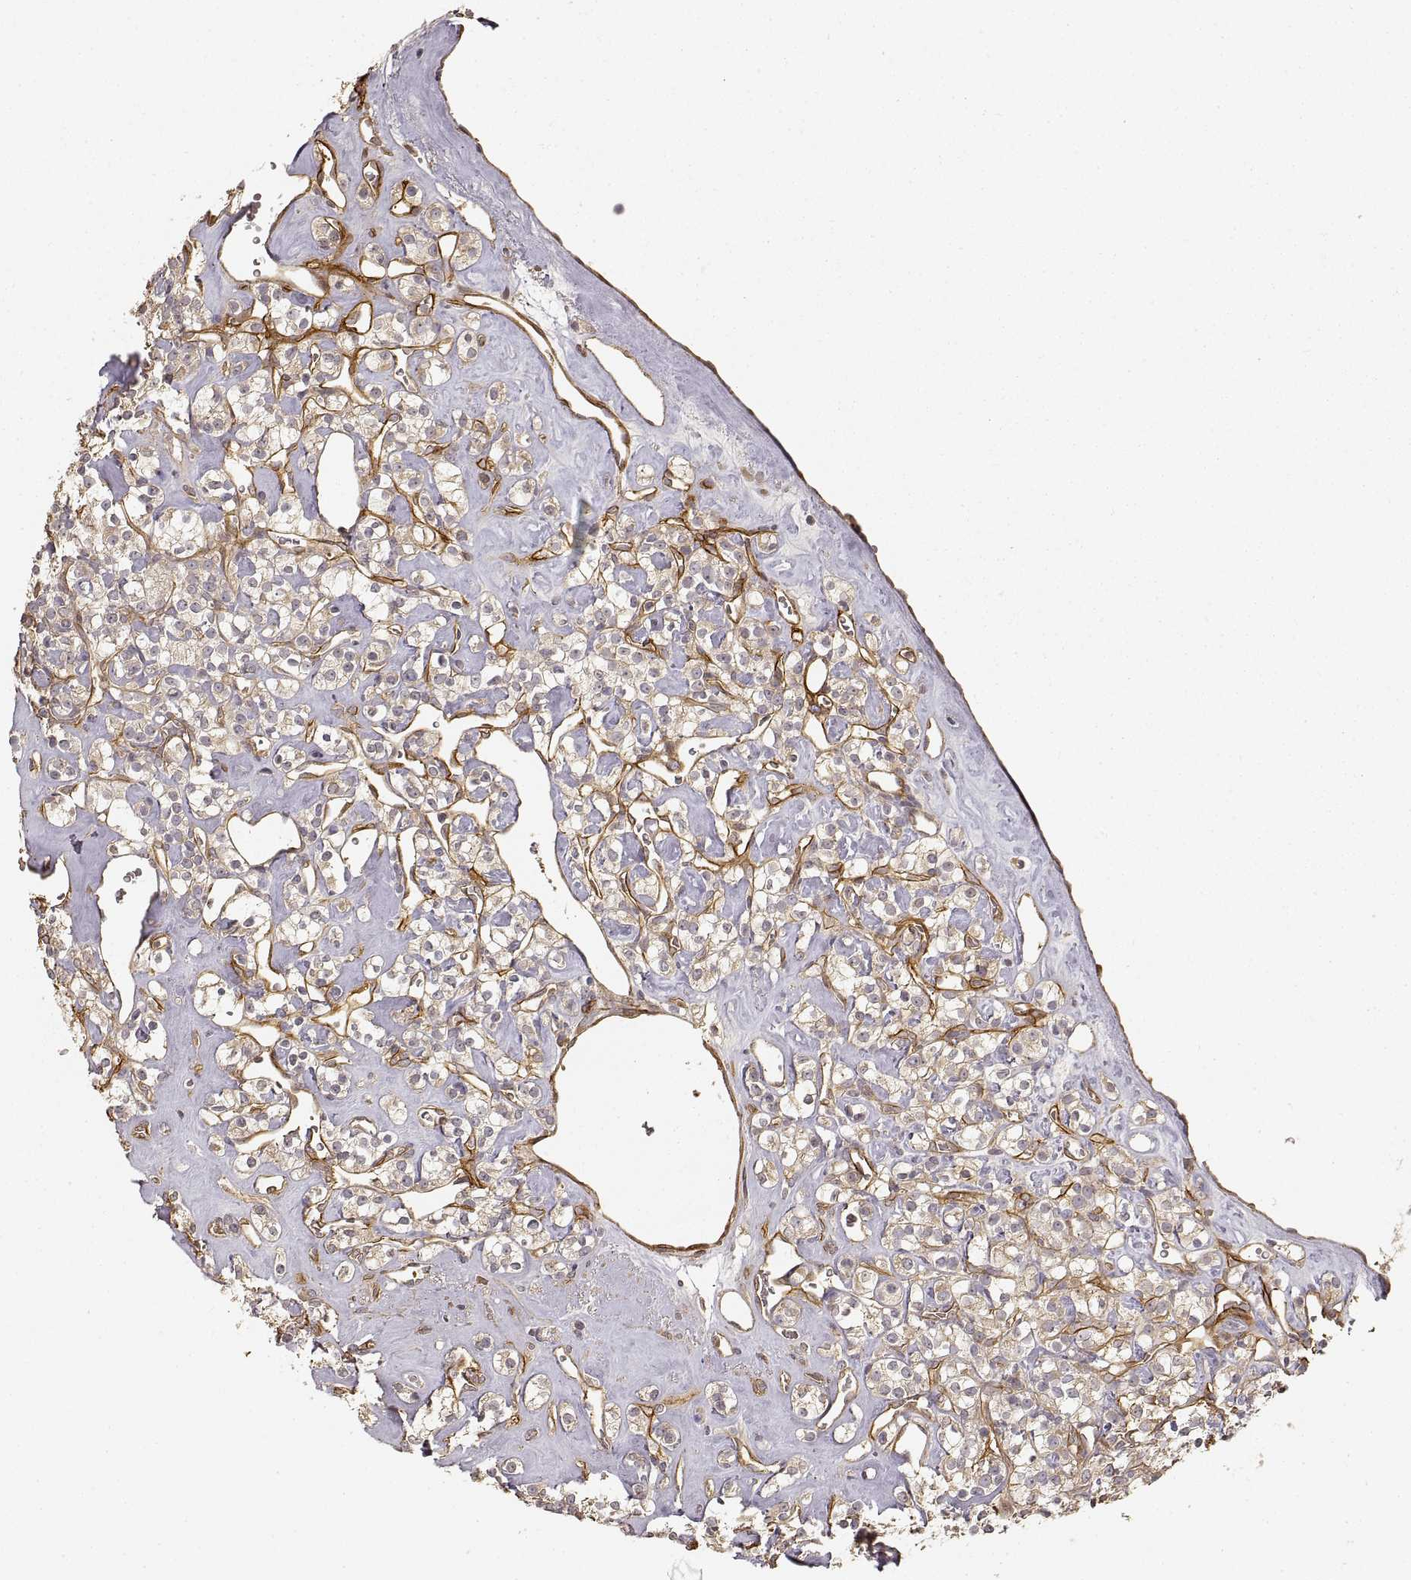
{"staining": {"intensity": "weak", "quantity": ">75%", "location": "cytoplasmic/membranous"}, "tissue": "renal cancer", "cell_type": "Tumor cells", "image_type": "cancer", "snomed": [{"axis": "morphology", "description": "Adenocarcinoma, NOS"}, {"axis": "topography", "description": "Kidney"}], "caption": "There is low levels of weak cytoplasmic/membranous expression in tumor cells of renal adenocarcinoma, as demonstrated by immunohistochemical staining (brown color).", "gene": "LAMA4", "patient": {"sex": "male", "age": 77}}